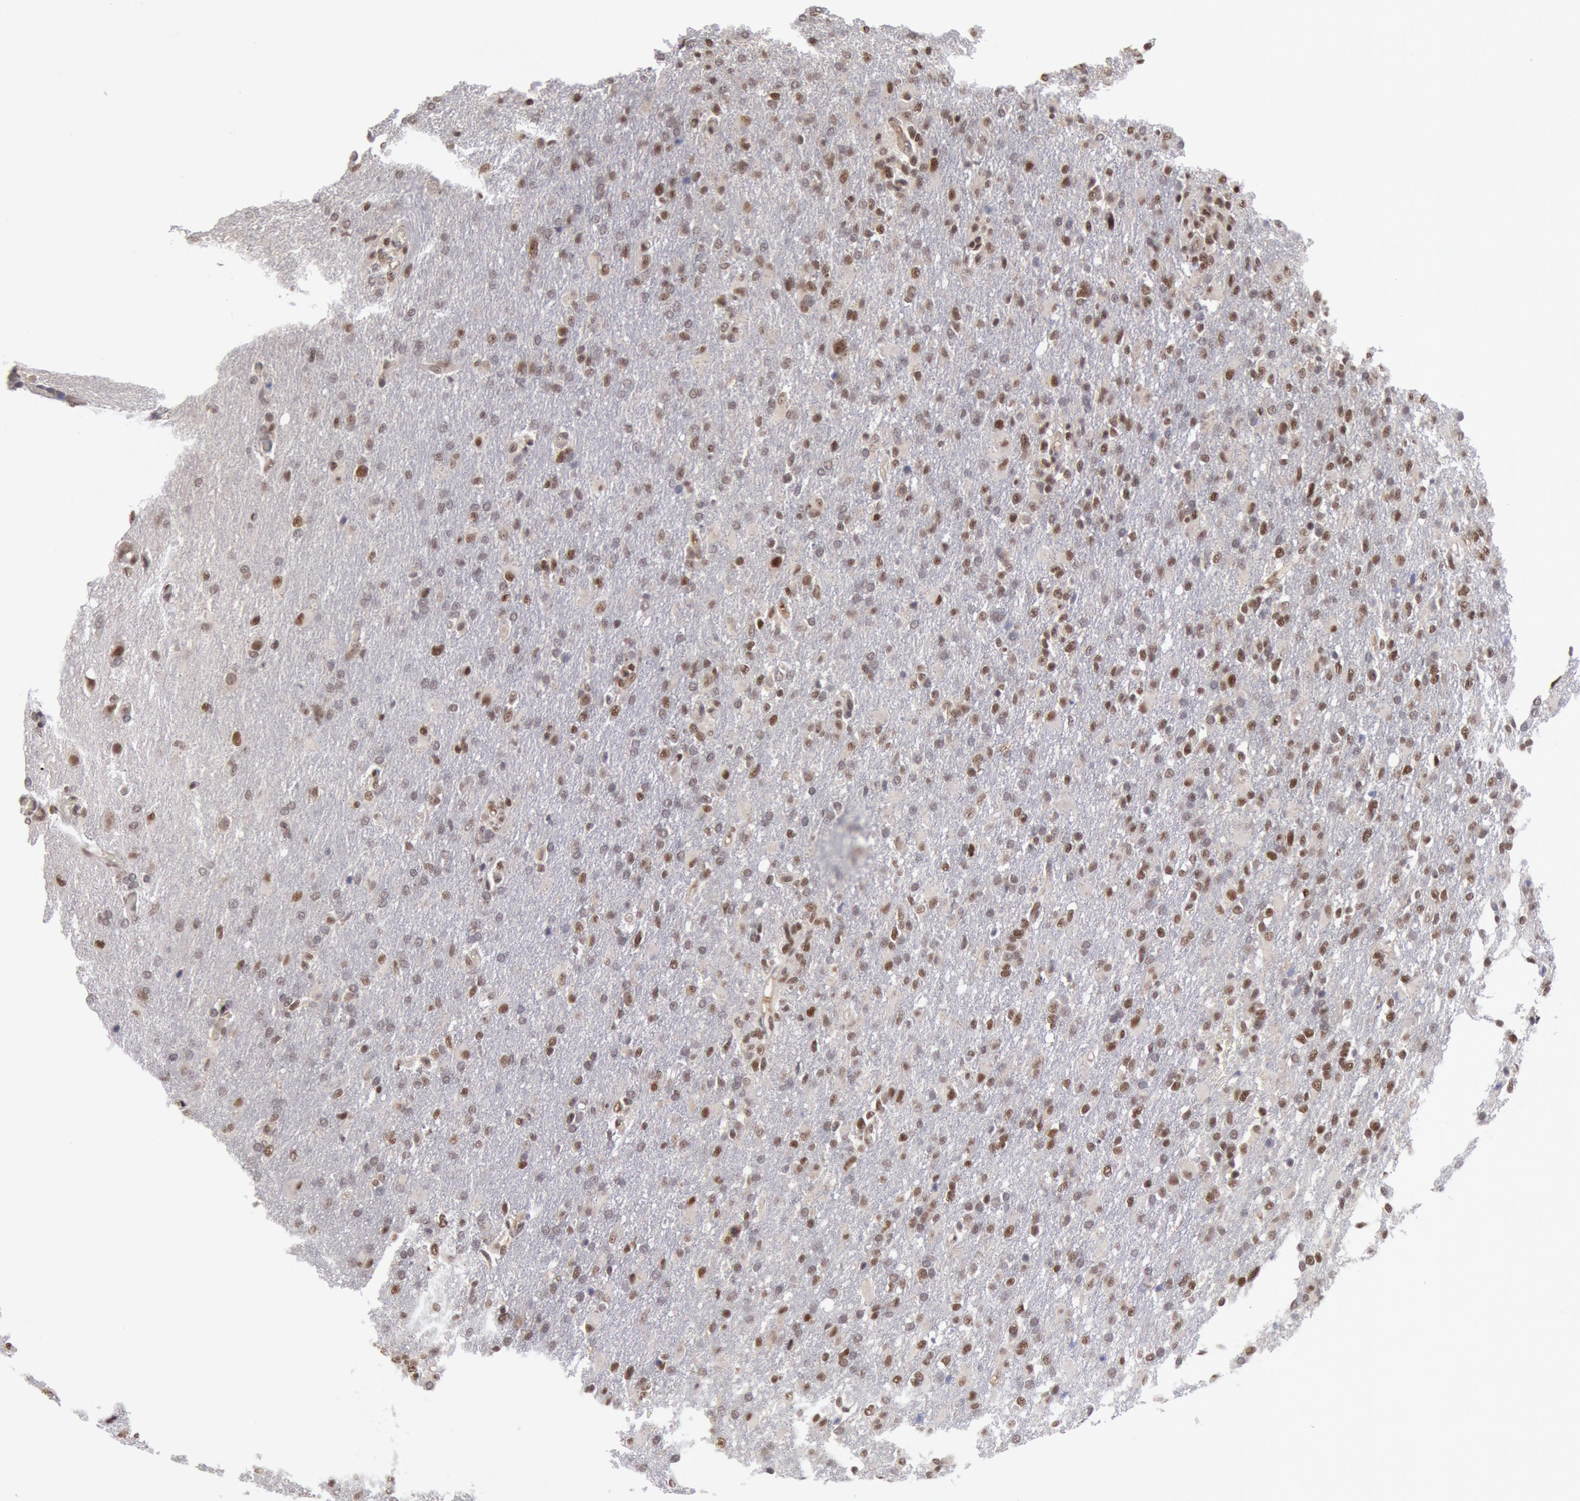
{"staining": {"intensity": "weak", "quantity": "25%-75%", "location": "nuclear"}, "tissue": "glioma", "cell_type": "Tumor cells", "image_type": "cancer", "snomed": [{"axis": "morphology", "description": "Glioma, malignant, High grade"}, {"axis": "topography", "description": "Brain"}], "caption": "This histopathology image exhibits glioma stained with immunohistochemistry (IHC) to label a protein in brown. The nuclear of tumor cells show weak positivity for the protein. Nuclei are counter-stained blue.", "gene": "PPP4R3B", "patient": {"sex": "male", "age": 68}}